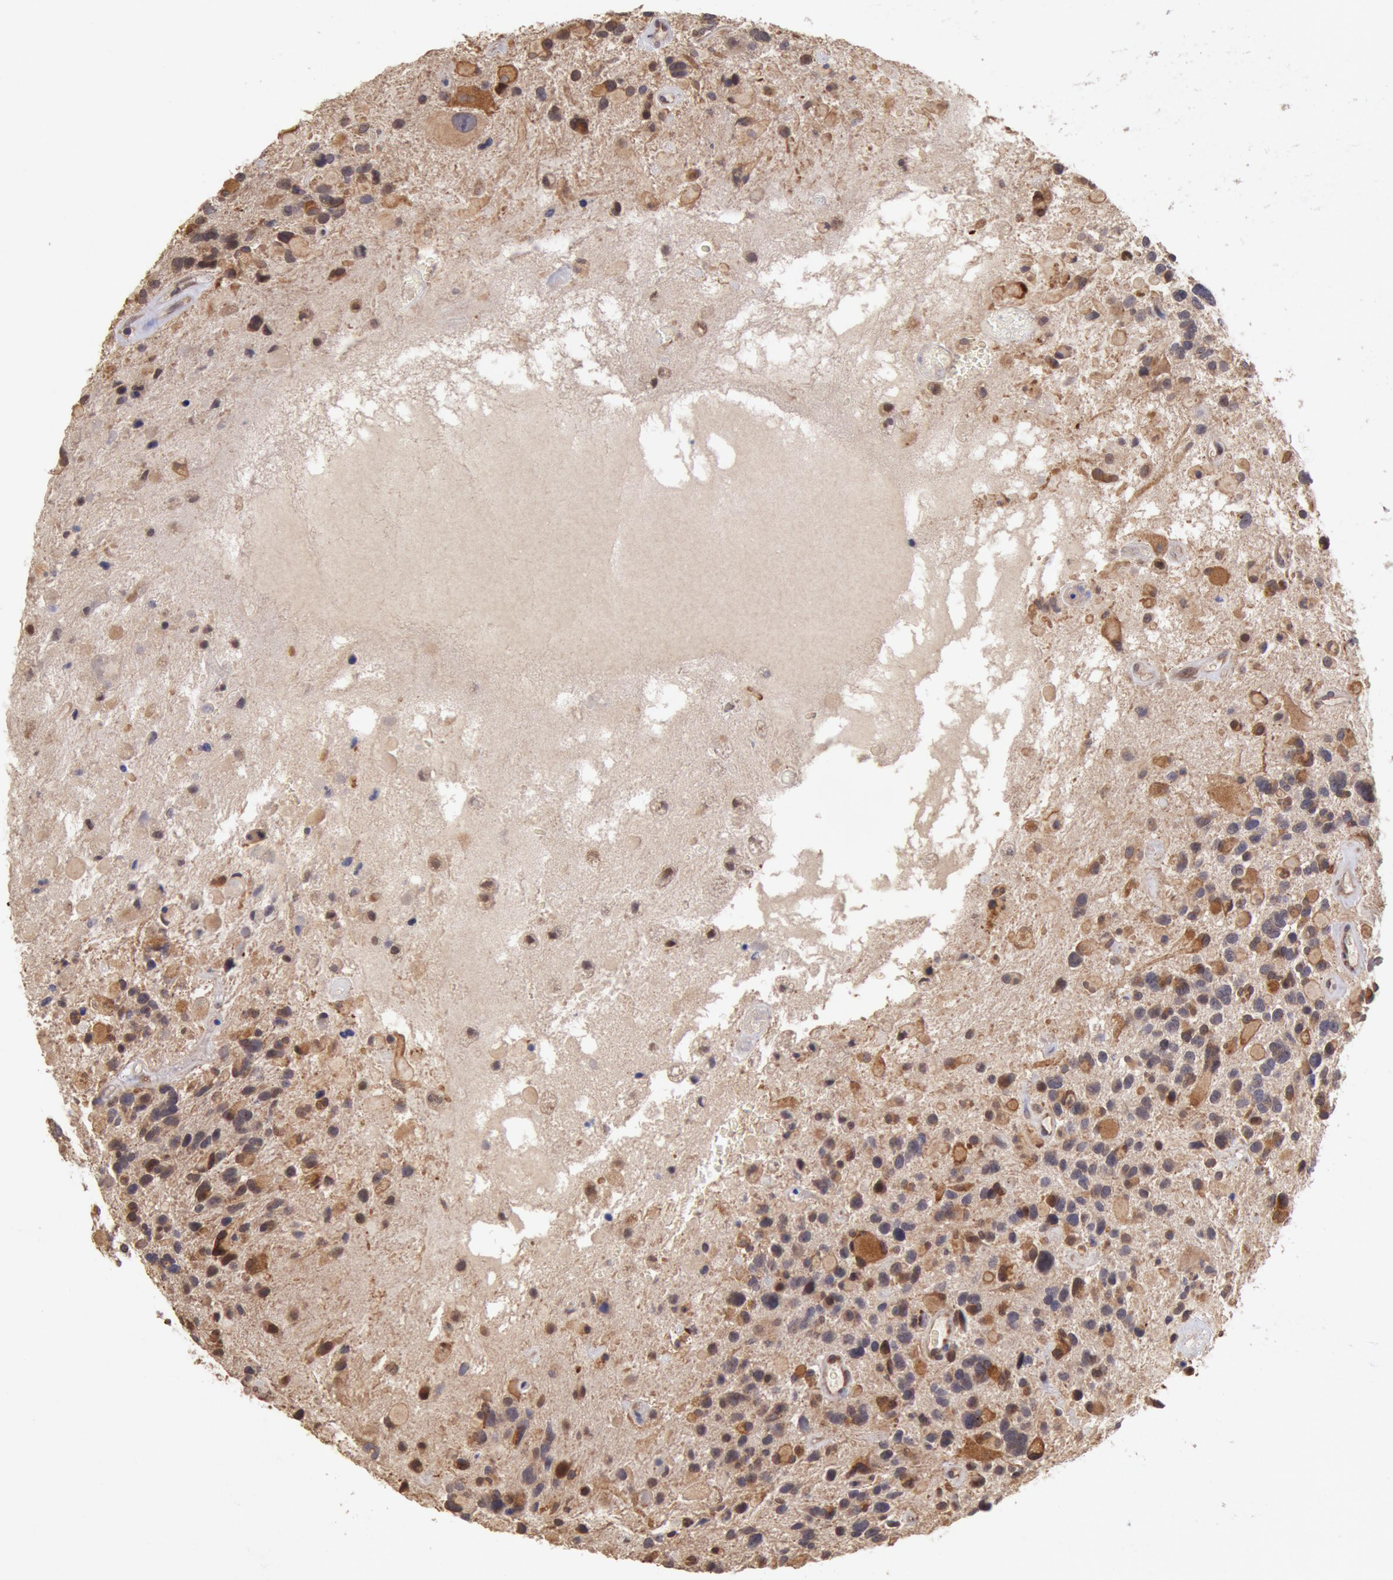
{"staining": {"intensity": "moderate", "quantity": ">75%", "location": "cytoplasmic/membranous,nuclear"}, "tissue": "glioma", "cell_type": "Tumor cells", "image_type": "cancer", "snomed": [{"axis": "morphology", "description": "Glioma, malignant, High grade"}, {"axis": "topography", "description": "Brain"}], "caption": "Tumor cells demonstrate medium levels of moderate cytoplasmic/membranous and nuclear expression in approximately >75% of cells in high-grade glioma (malignant).", "gene": "COMT", "patient": {"sex": "female", "age": 37}}